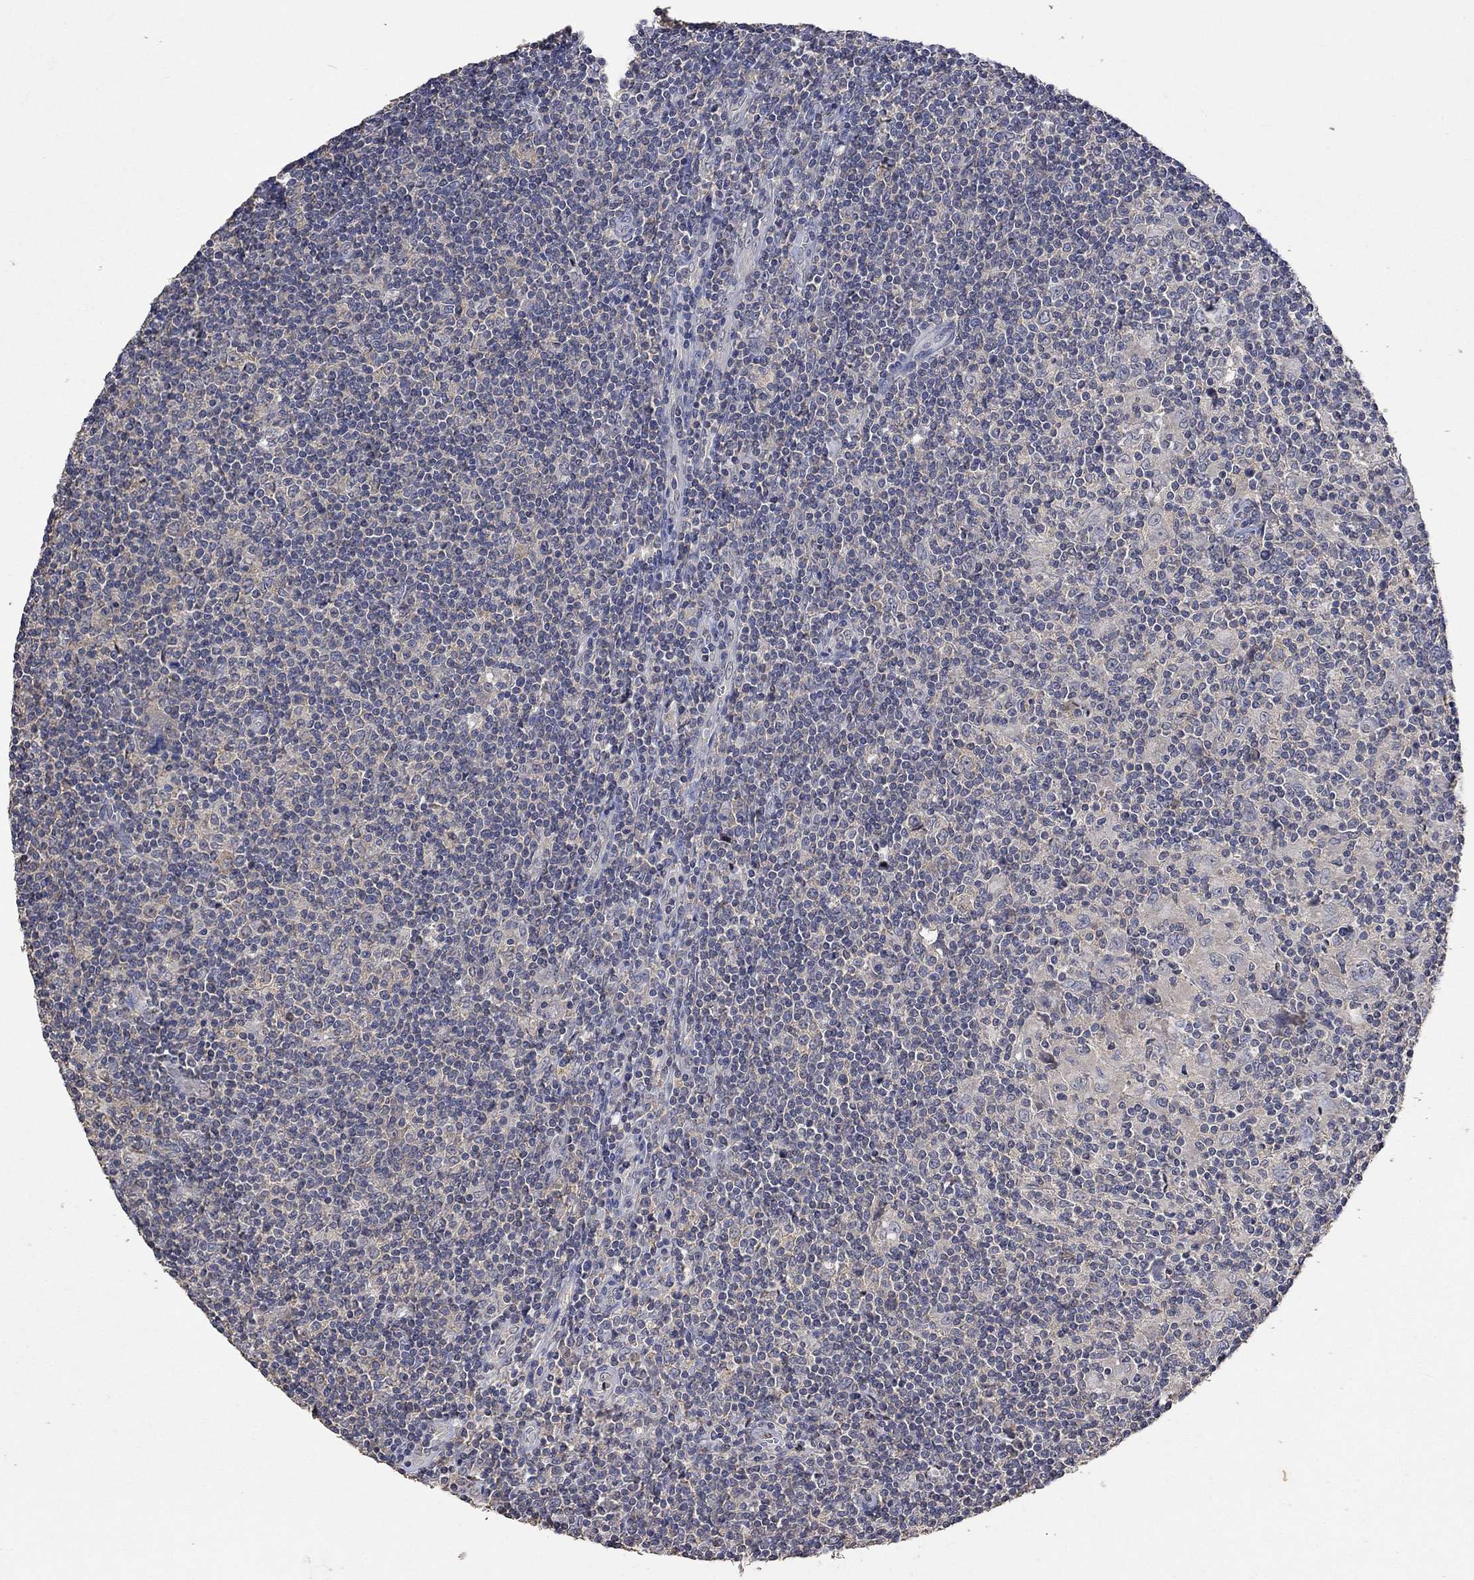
{"staining": {"intensity": "weak", "quantity": "<25%", "location": "cytoplasmic/membranous"}, "tissue": "lymphoma", "cell_type": "Tumor cells", "image_type": "cancer", "snomed": [{"axis": "morphology", "description": "Hodgkin's disease, NOS"}, {"axis": "topography", "description": "Lymph node"}], "caption": "Lymphoma was stained to show a protein in brown. There is no significant positivity in tumor cells.", "gene": "PTPN20", "patient": {"sex": "male", "age": 40}}